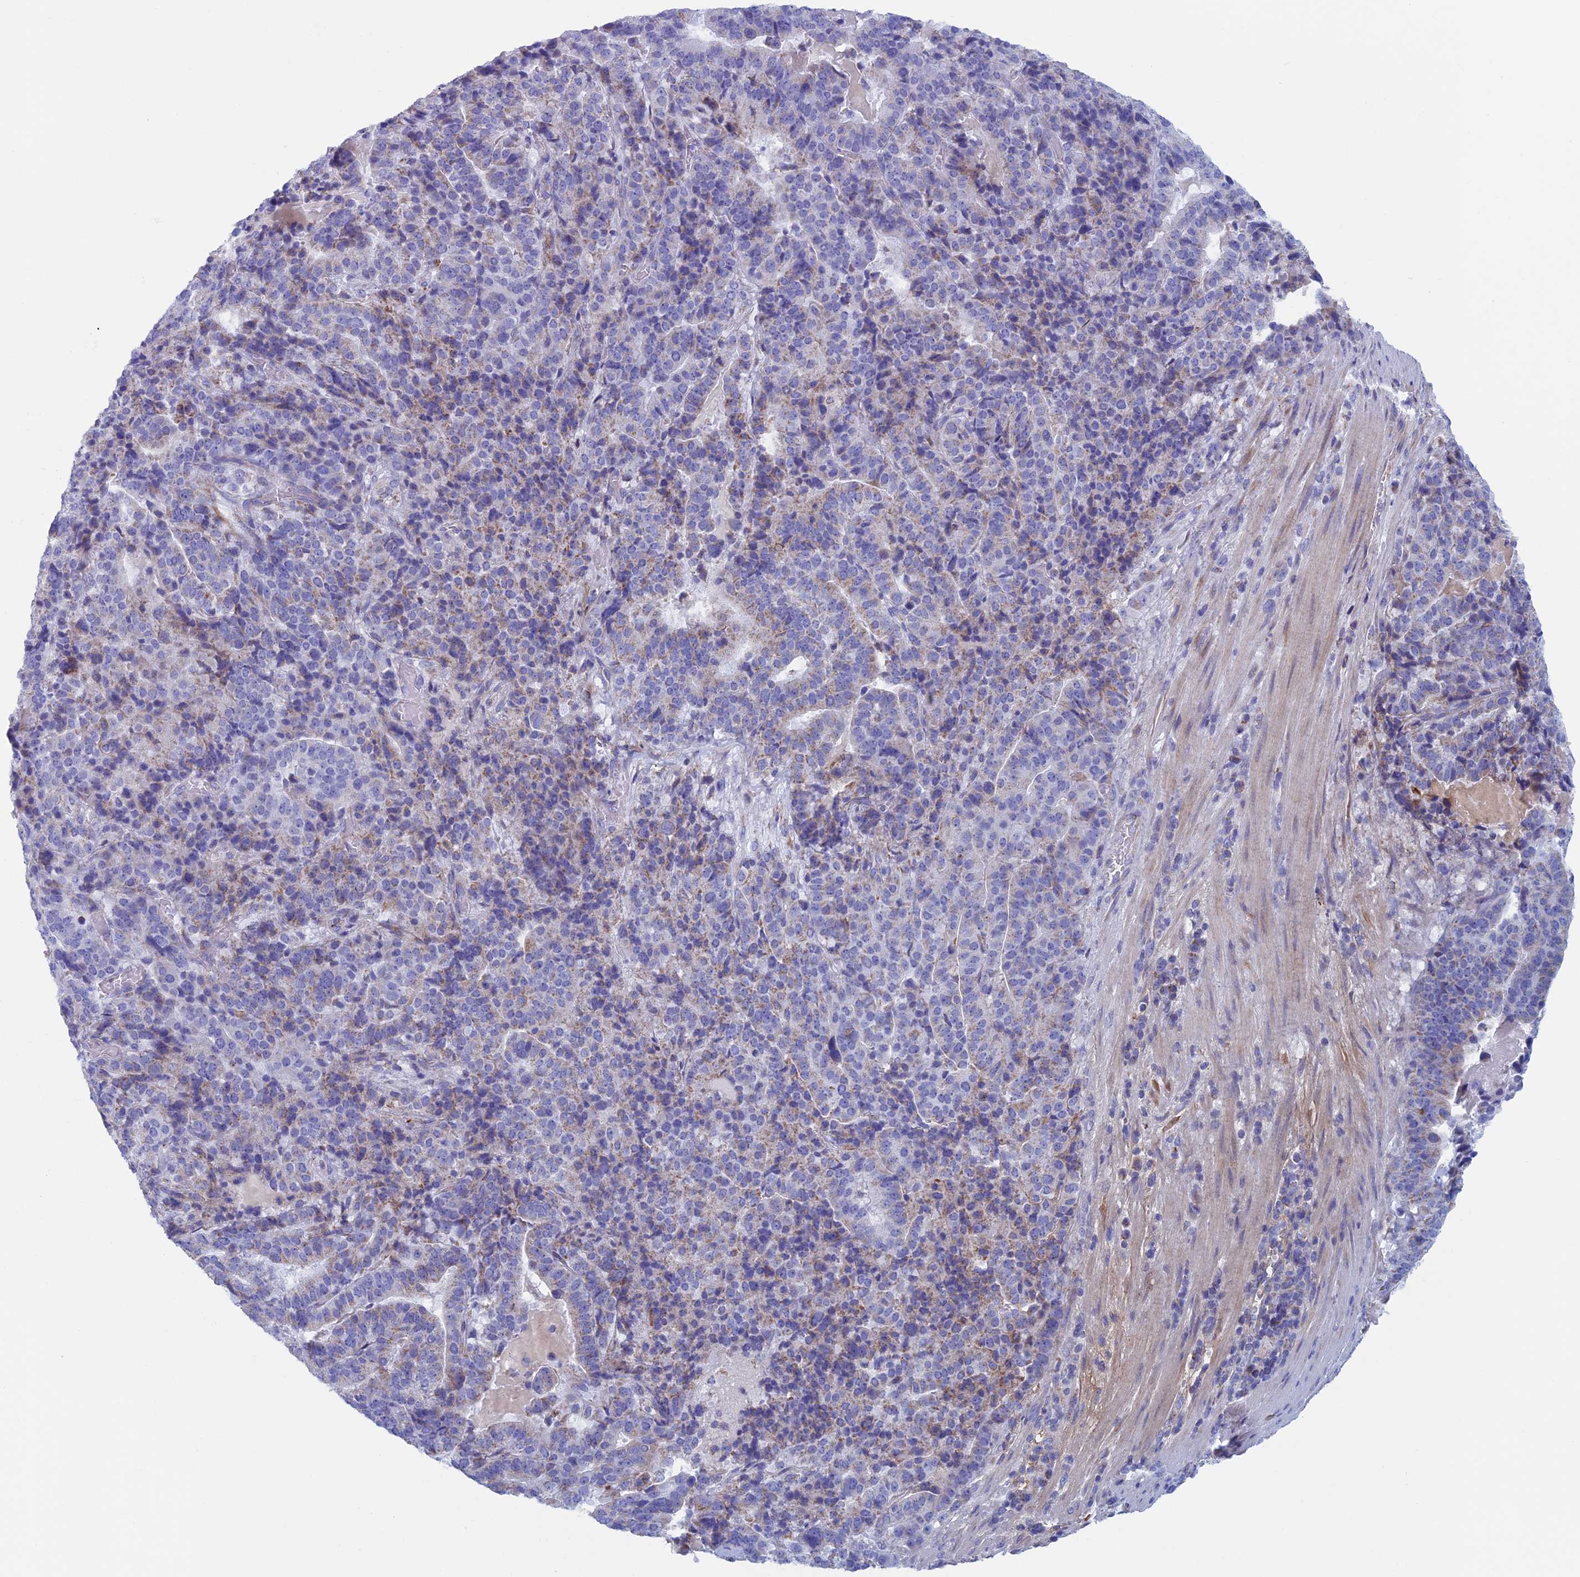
{"staining": {"intensity": "weak", "quantity": "<25%", "location": "cytoplasmic/membranous"}, "tissue": "stomach cancer", "cell_type": "Tumor cells", "image_type": "cancer", "snomed": [{"axis": "morphology", "description": "Adenocarcinoma, NOS"}, {"axis": "topography", "description": "Stomach"}], "caption": "This is an immunohistochemistry micrograph of adenocarcinoma (stomach). There is no positivity in tumor cells.", "gene": "NDUFB9", "patient": {"sex": "male", "age": 48}}